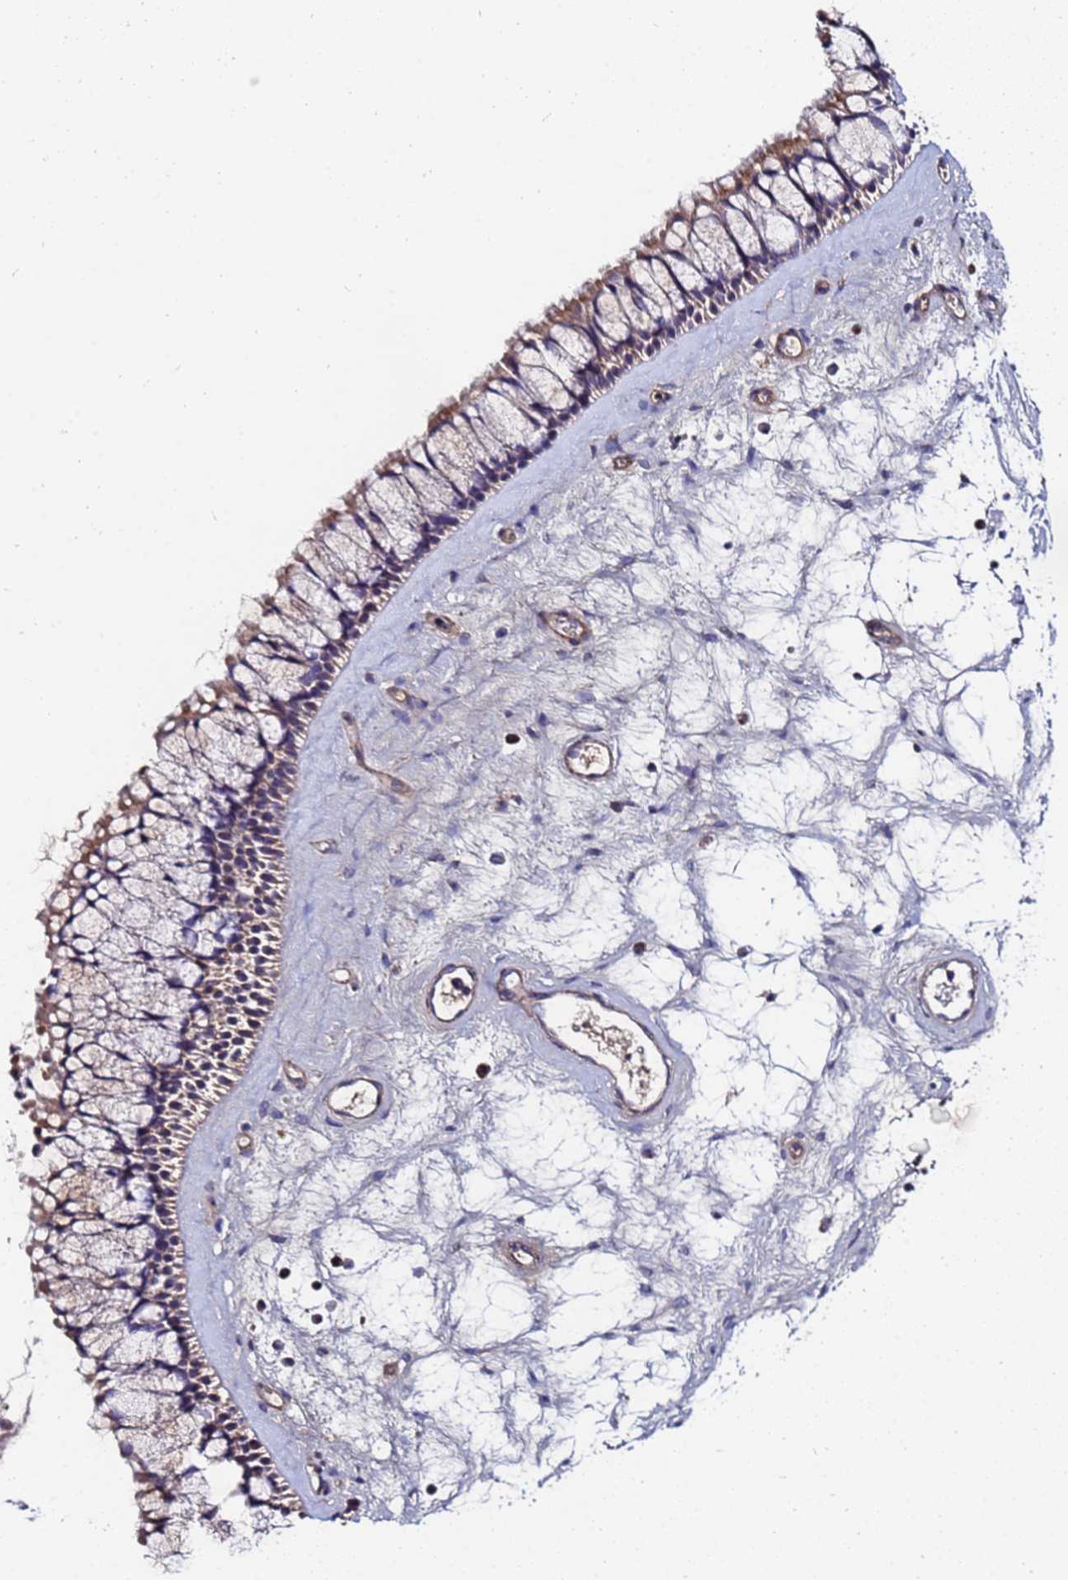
{"staining": {"intensity": "moderate", "quantity": "25%-75%", "location": "cytoplasmic/membranous"}, "tissue": "nasopharynx", "cell_type": "Respiratory epithelial cells", "image_type": "normal", "snomed": [{"axis": "morphology", "description": "Normal tissue, NOS"}, {"axis": "topography", "description": "Nasopharynx"}], "caption": "IHC of unremarkable nasopharynx demonstrates medium levels of moderate cytoplasmic/membranous staining in about 25%-75% of respiratory epithelial cells. The protein of interest is stained brown, and the nuclei are stained in blue (DAB (3,3'-diaminobenzidine) IHC with brightfield microscopy, high magnification).", "gene": "C5orf34", "patient": {"sex": "male", "age": 64}}